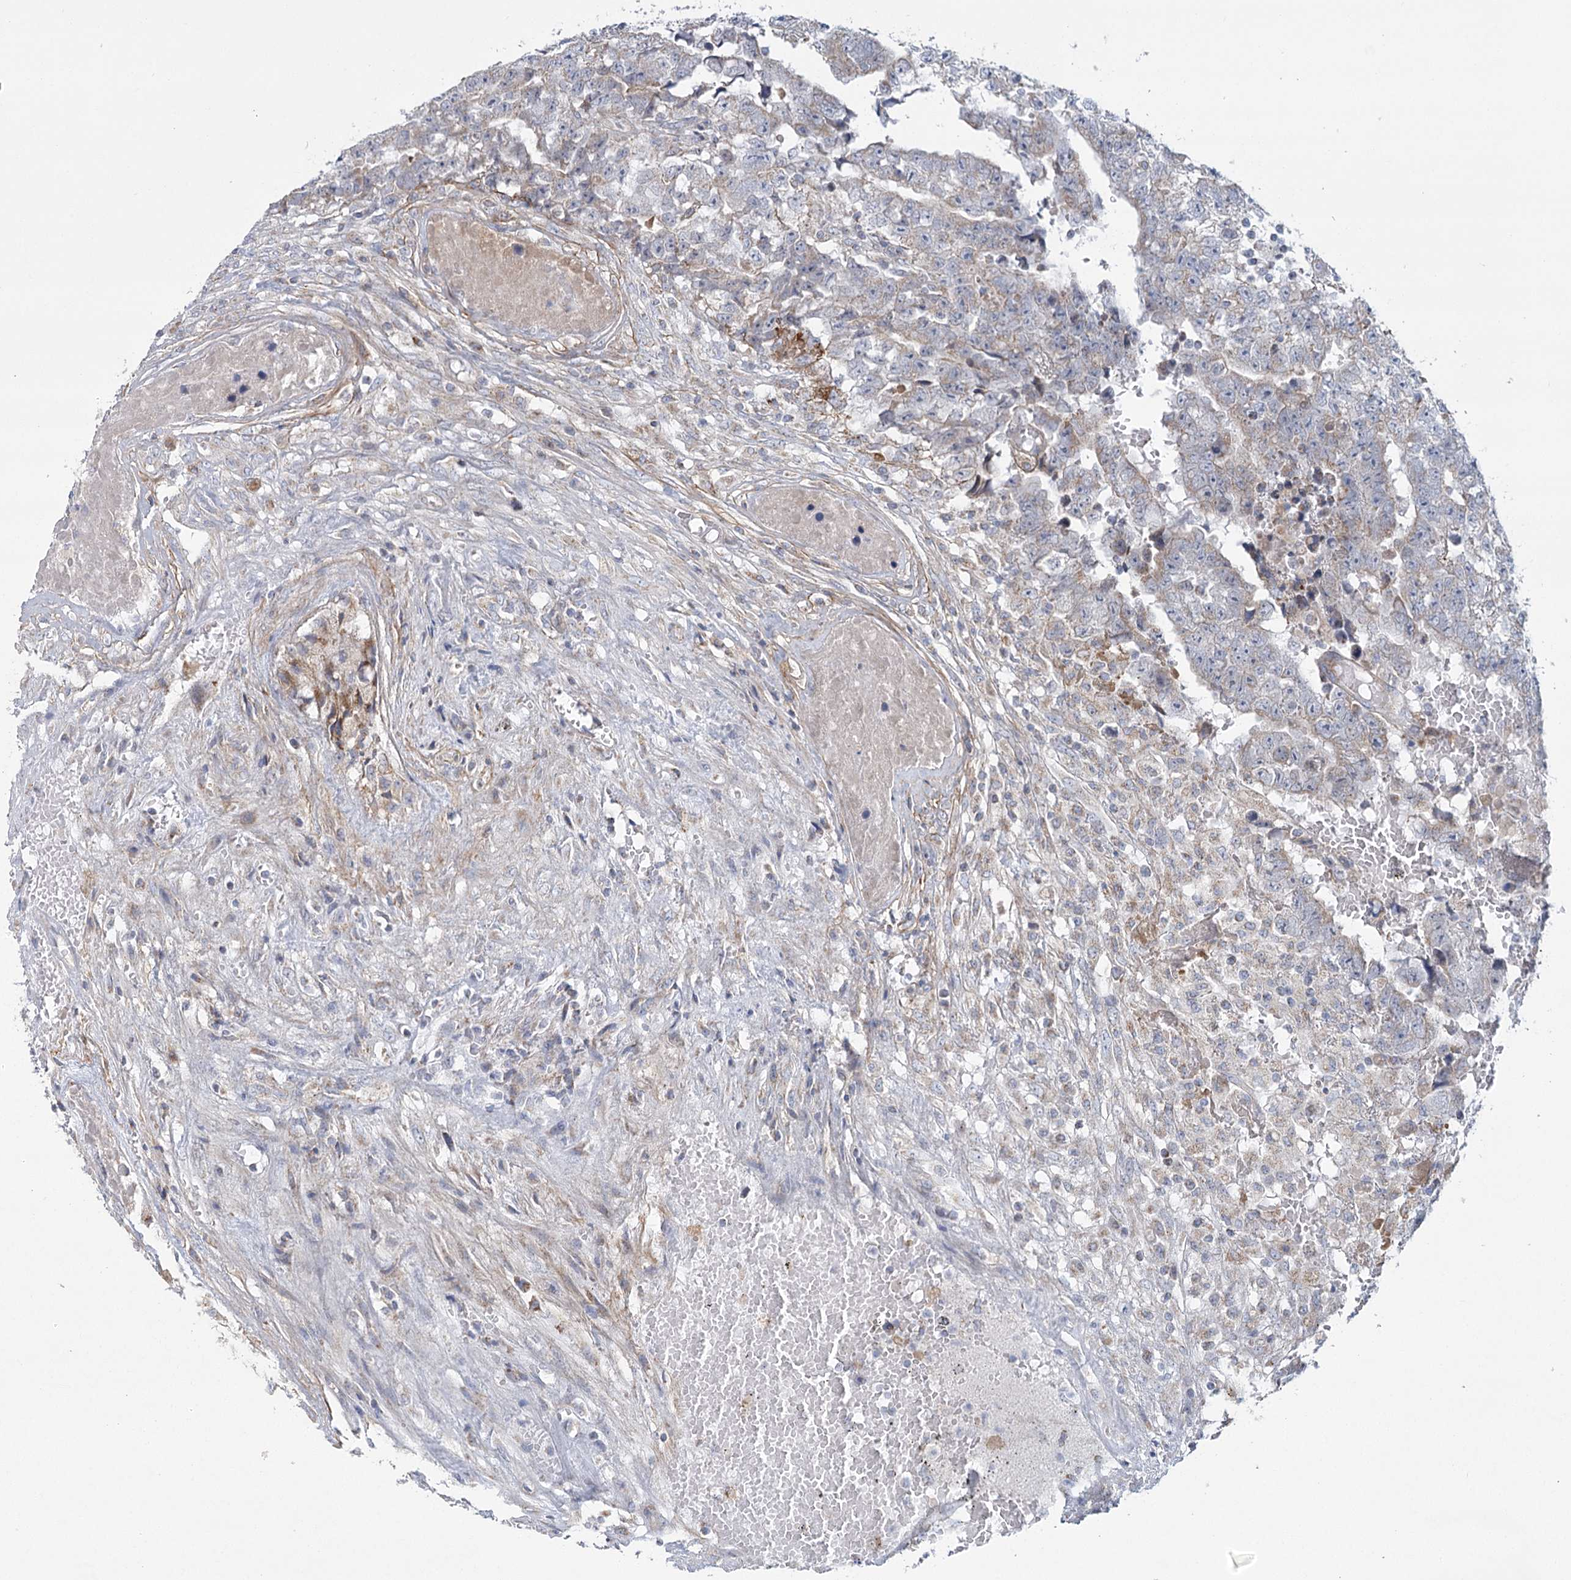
{"staining": {"intensity": "negative", "quantity": "none", "location": "none"}, "tissue": "testis cancer", "cell_type": "Tumor cells", "image_type": "cancer", "snomed": [{"axis": "morphology", "description": "Carcinoma, Embryonal, NOS"}, {"axis": "topography", "description": "Testis"}], "caption": "The histopathology image demonstrates no staining of tumor cells in testis embryonal carcinoma.", "gene": "SNX7", "patient": {"sex": "male", "age": 25}}